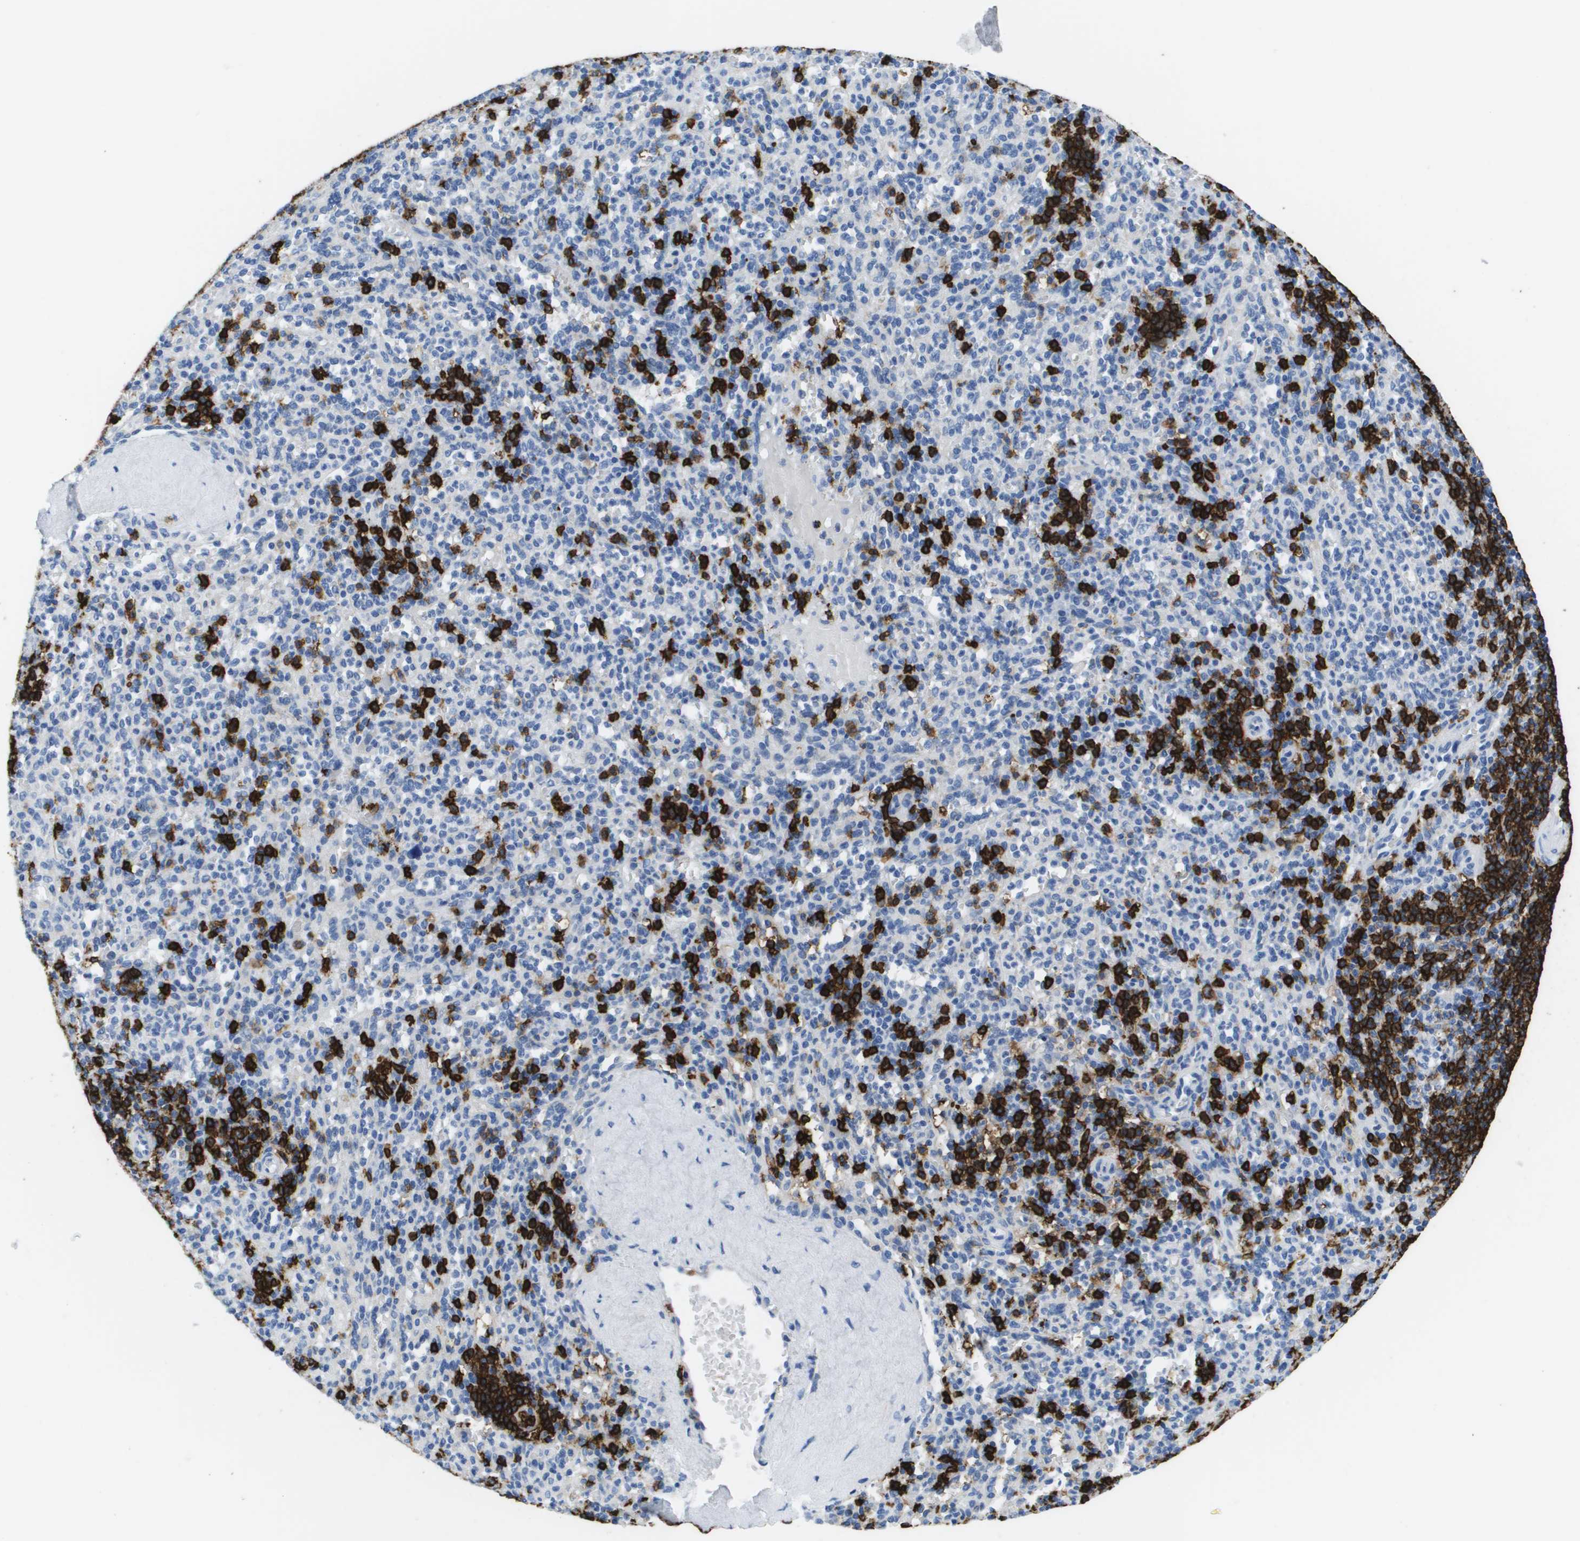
{"staining": {"intensity": "strong", "quantity": "<25%", "location": "cytoplasmic/membranous"}, "tissue": "spleen", "cell_type": "Cells in red pulp", "image_type": "normal", "snomed": [{"axis": "morphology", "description": "Normal tissue, NOS"}, {"axis": "topography", "description": "Spleen"}], "caption": "The histopathology image demonstrates staining of unremarkable spleen, revealing strong cytoplasmic/membranous protein expression (brown color) within cells in red pulp. (Stains: DAB (3,3'-diaminobenzidine) in brown, nuclei in blue, Microscopy: brightfield microscopy at high magnification).", "gene": "MS4A1", "patient": {"sex": "male", "age": 36}}